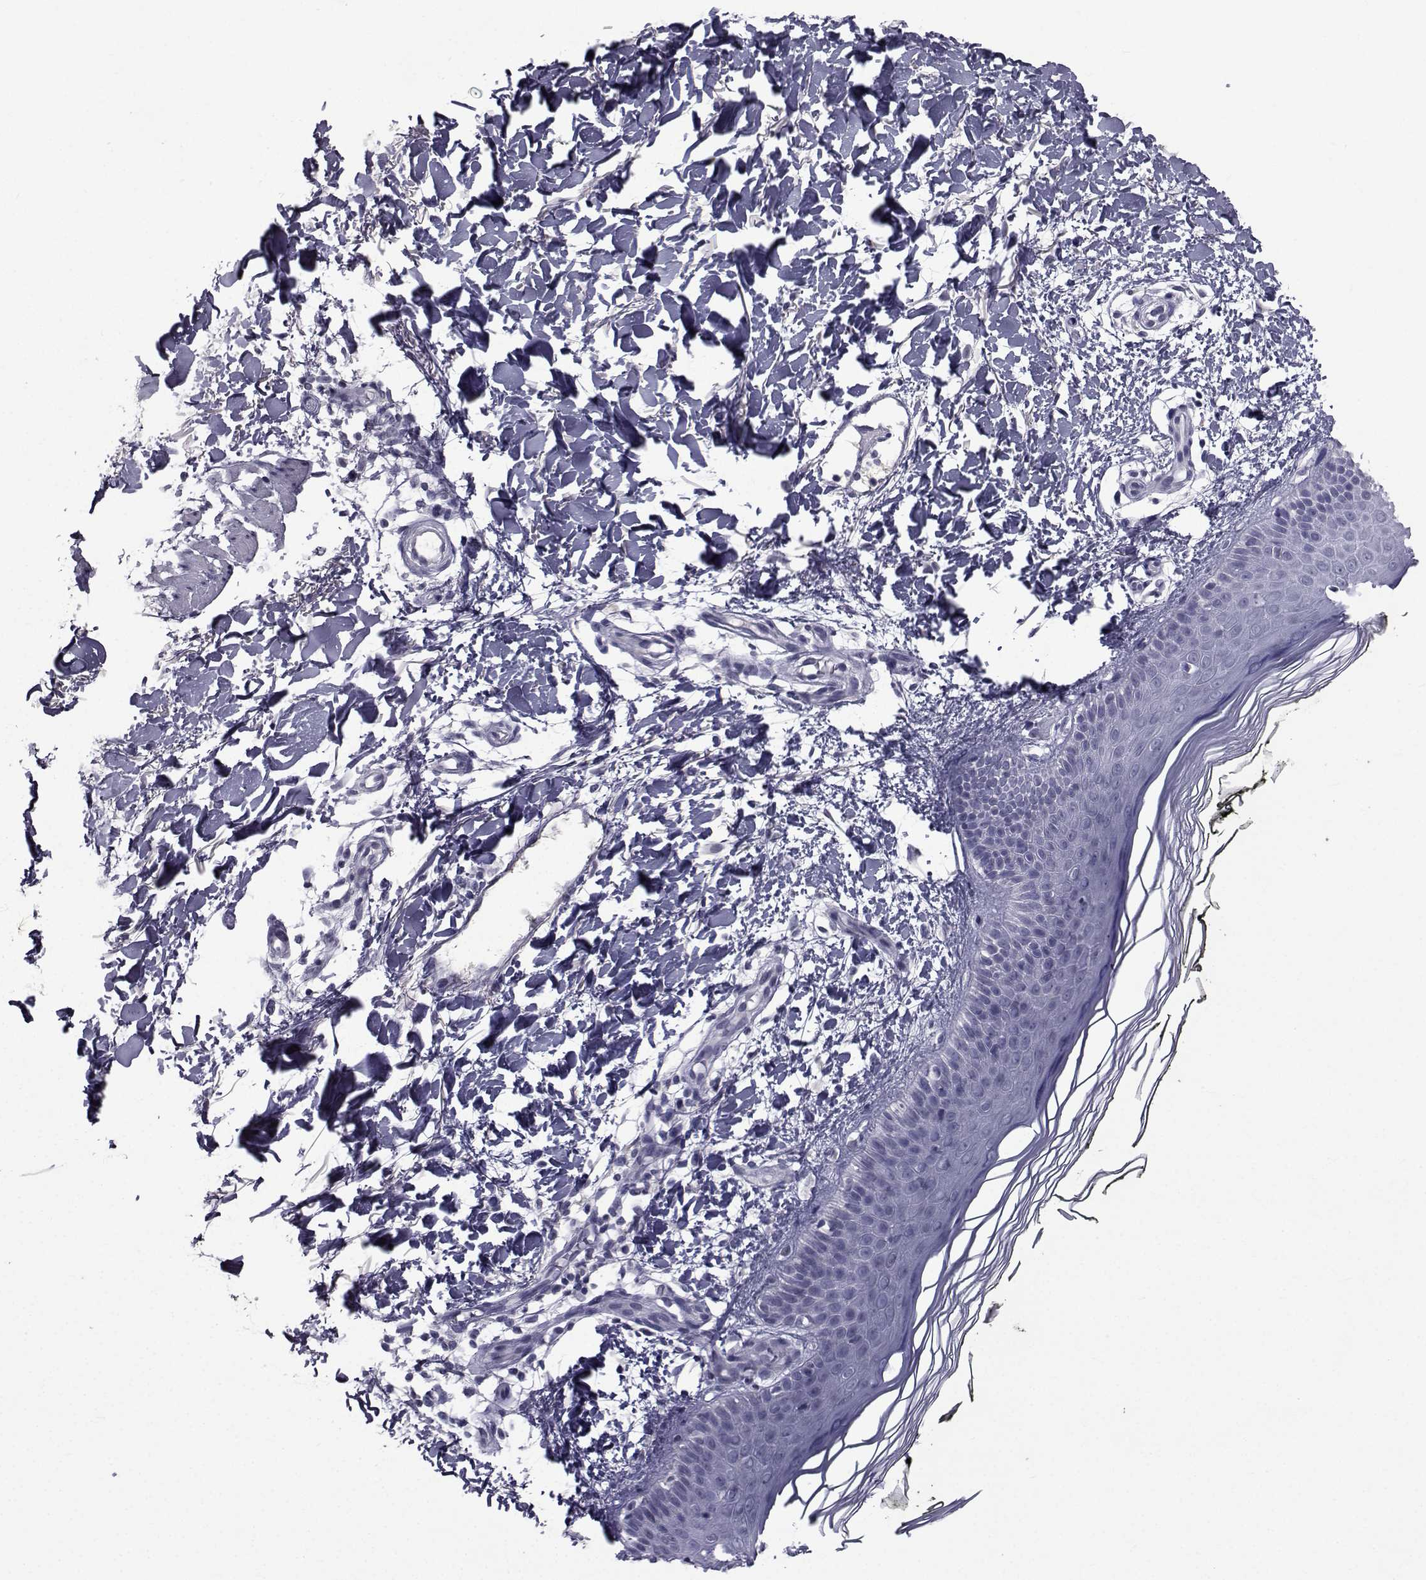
{"staining": {"intensity": "negative", "quantity": "none", "location": "none"}, "tissue": "skin", "cell_type": "Fibroblasts", "image_type": "normal", "snomed": [{"axis": "morphology", "description": "Normal tissue, NOS"}, {"axis": "topography", "description": "Skin"}], "caption": "The micrograph reveals no staining of fibroblasts in unremarkable skin. (DAB (3,3'-diaminobenzidine) IHC visualized using brightfield microscopy, high magnification).", "gene": "PAX2", "patient": {"sex": "female", "age": 62}}